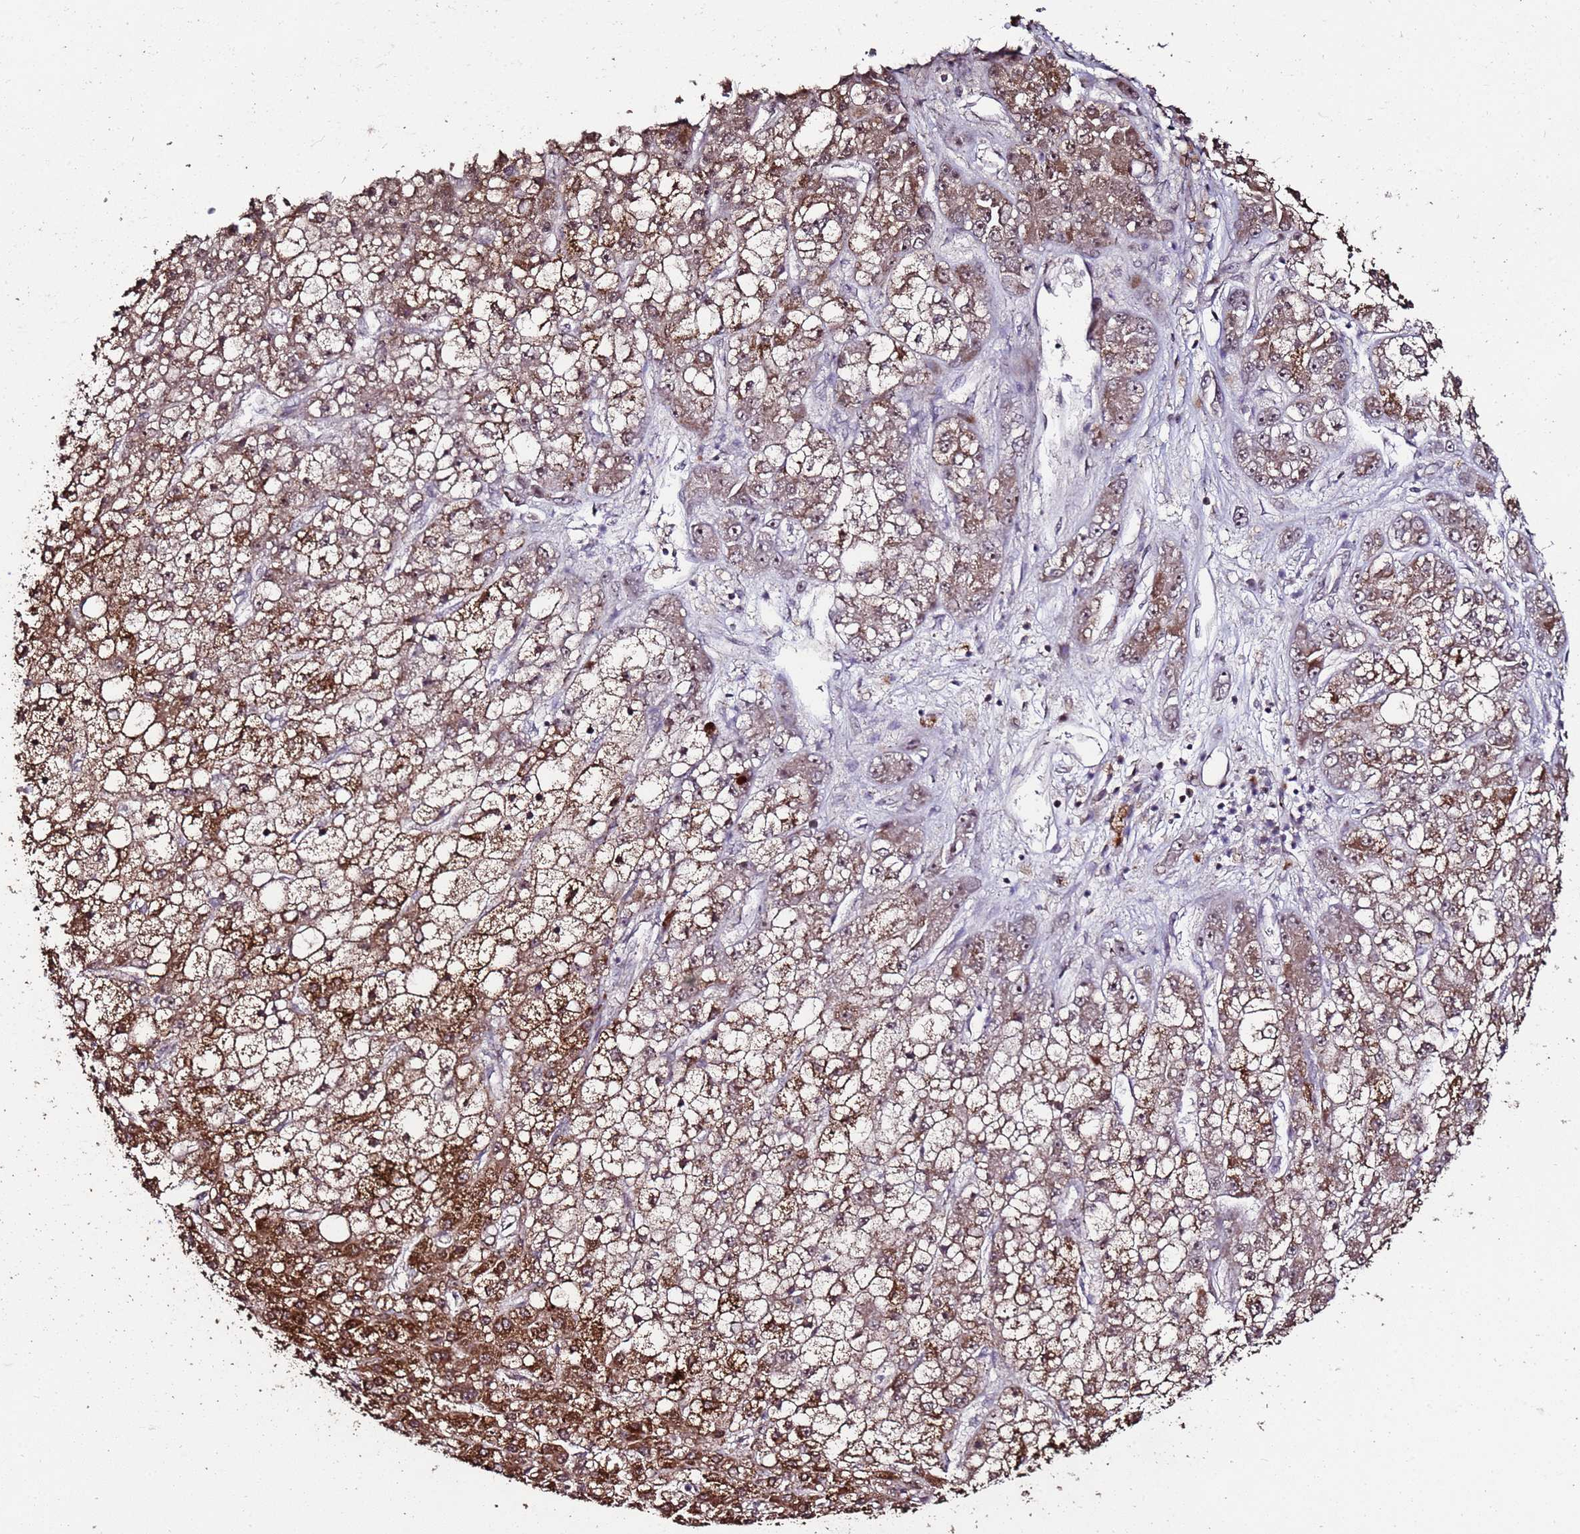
{"staining": {"intensity": "strong", "quantity": "25%-75%", "location": "cytoplasmic/membranous"}, "tissue": "liver cancer", "cell_type": "Tumor cells", "image_type": "cancer", "snomed": [{"axis": "morphology", "description": "Carcinoma, Hepatocellular, NOS"}, {"axis": "topography", "description": "Liver"}], "caption": "Brown immunohistochemical staining in human hepatocellular carcinoma (liver) exhibits strong cytoplasmic/membranous positivity in about 25%-75% of tumor cells. Immunohistochemistry stains the protein in brown and the nuclei are stained blue.", "gene": "PRODH", "patient": {"sex": "male", "age": 67}}